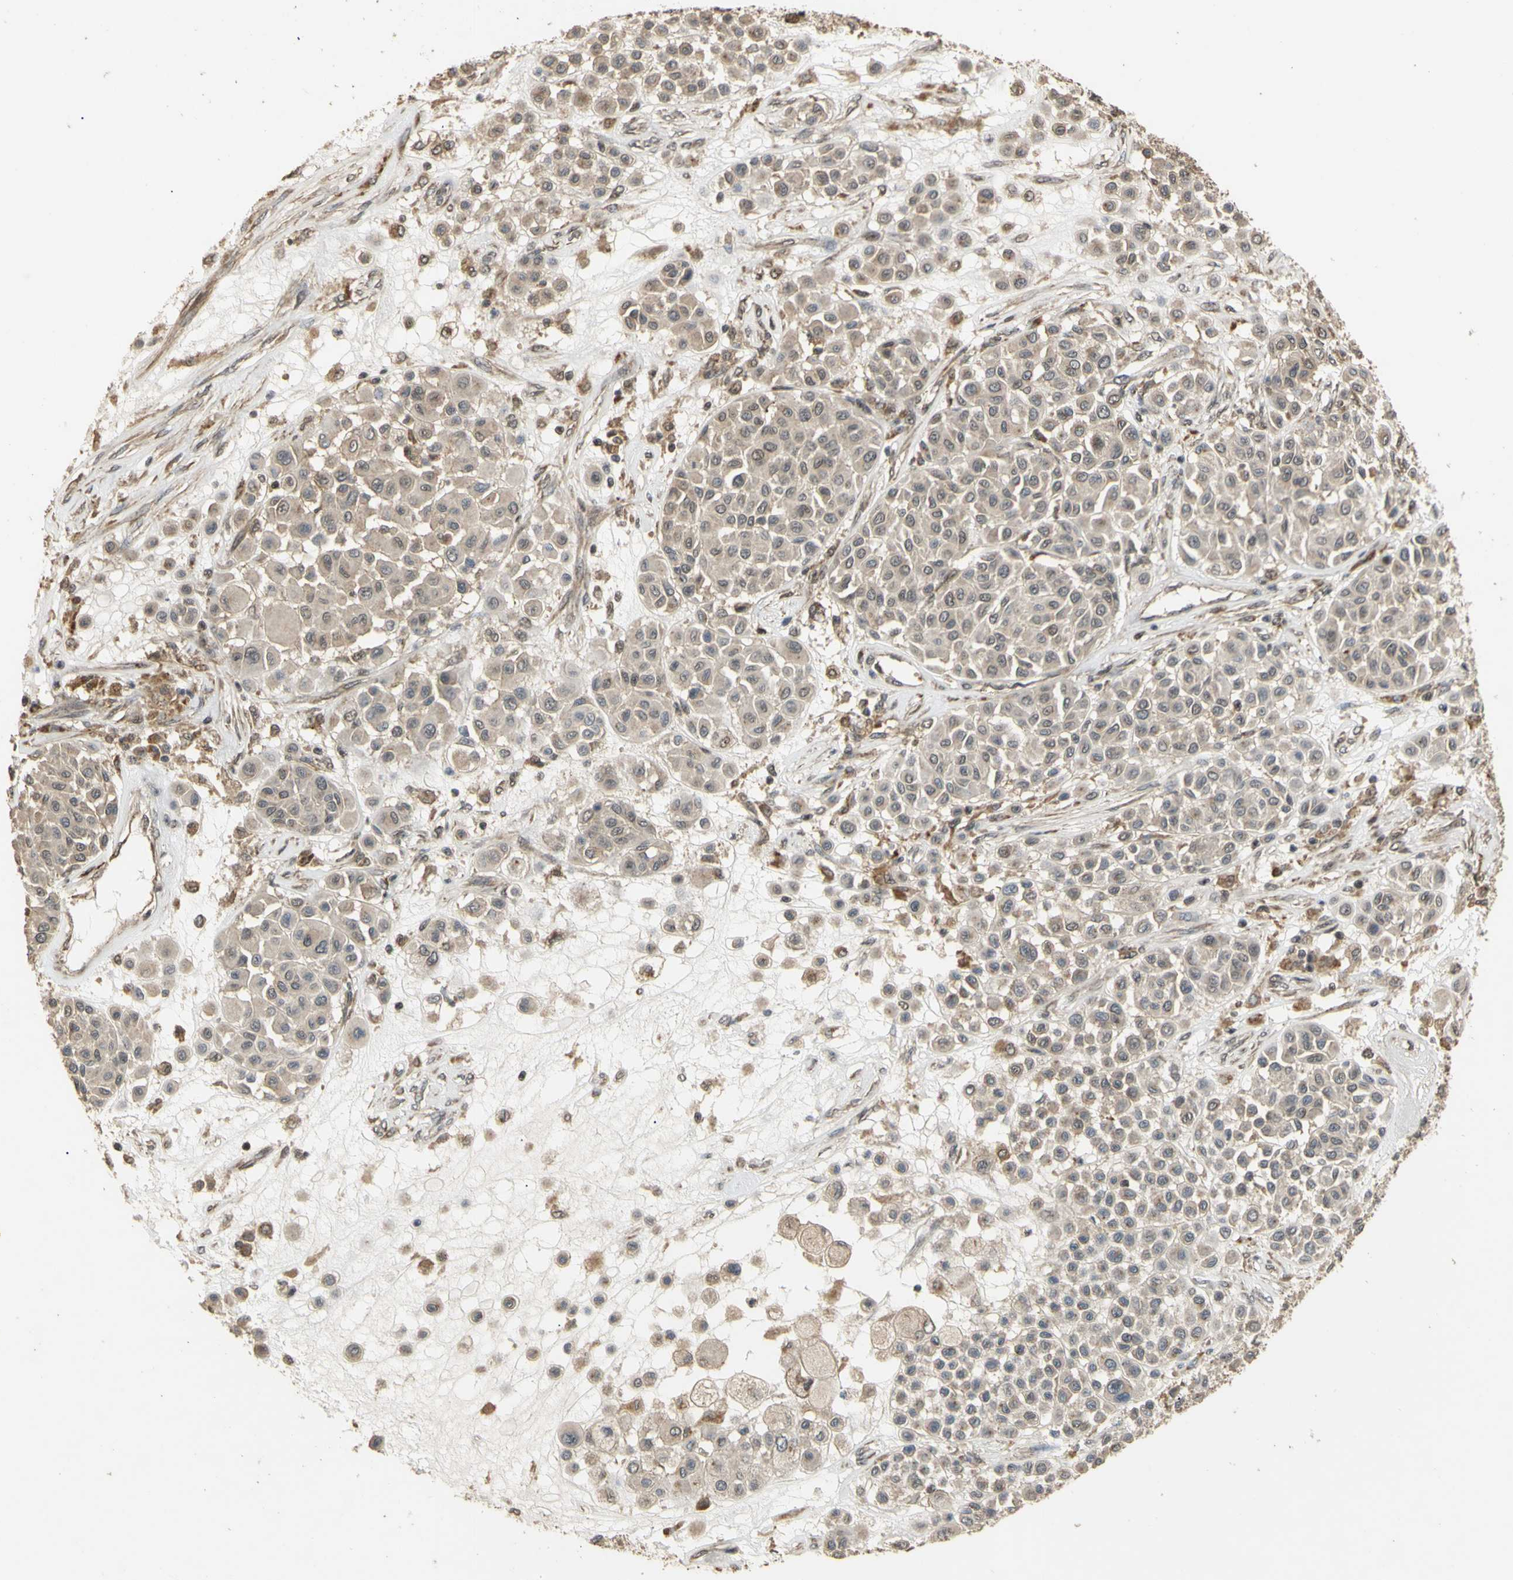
{"staining": {"intensity": "weak", "quantity": ">75%", "location": "cytoplasmic/membranous"}, "tissue": "melanoma", "cell_type": "Tumor cells", "image_type": "cancer", "snomed": [{"axis": "morphology", "description": "Malignant melanoma, Metastatic site"}, {"axis": "topography", "description": "Soft tissue"}], "caption": "Immunohistochemical staining of melanoma shows low levels of weak cytoplasmic/membranous protein expression in approximately >75% of tumor cells.", "gene": "GTF2E2", "patient": {"sex": "male", "age": 41}}